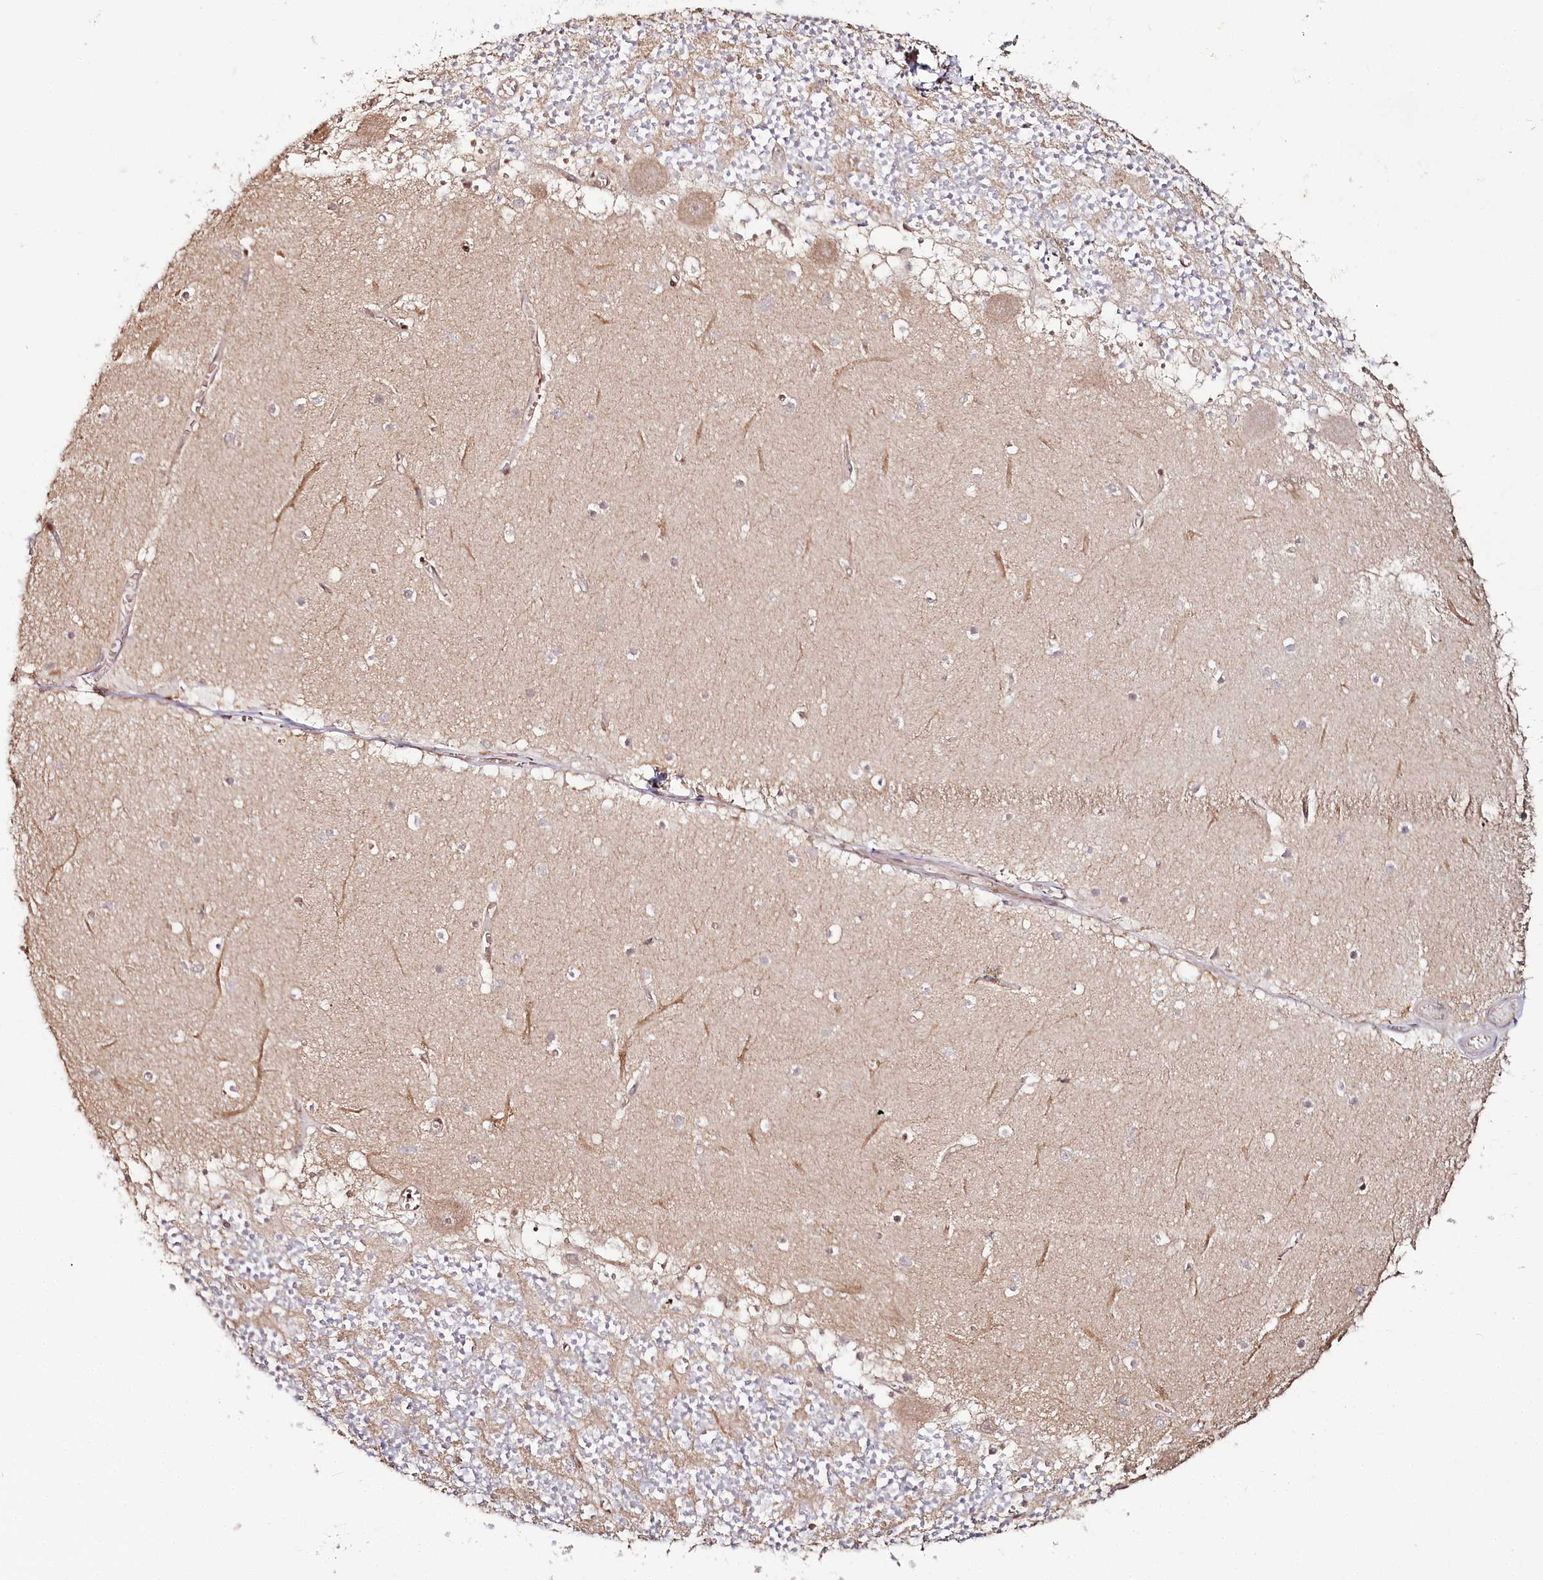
{"staining": {"intensity": "moderate", "quantity": "<25%", "location": "cytoplasmic/membranous"}, "tissue": "cerebellum", "cell_type": "Cells in granular layer", "image_type": "normal", "snomed": [{"axis": "morphology", "description": "Normal tissue, NOS"}, {"axis": "topography", "description": "Cerebellum"}], "caption": "The photomicrograph displays a brown stain indicating the presence of a protein in the cytoplasmic/membranous of cells in granular layer in cerebellum.", "gene": "OTUD4", "patient": {"sex": "female", "age": 28}}